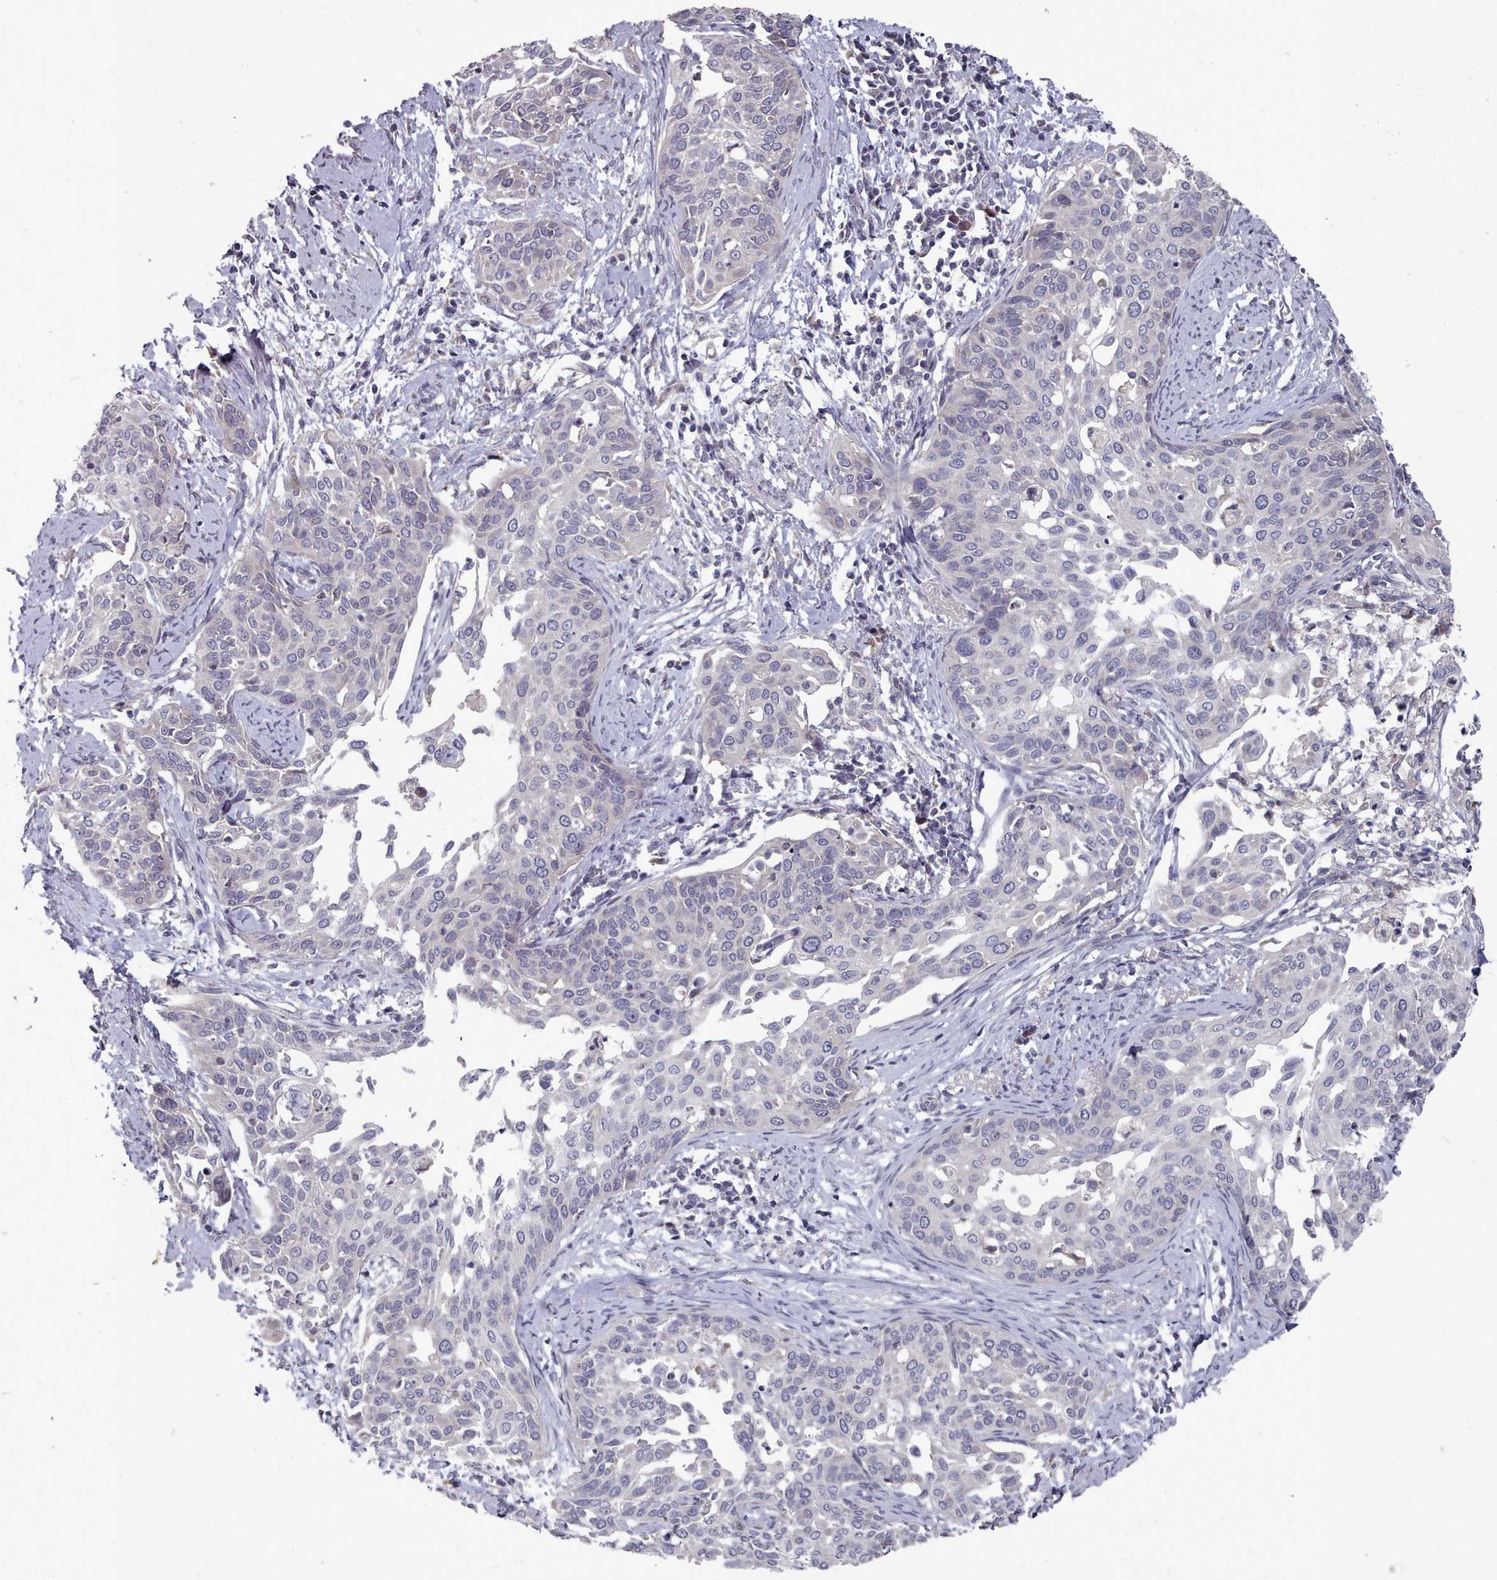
{"staining": {"intensity": "negative", "quantity": "none", "location": "none"}, "tissue": "cervical cancer", "cell_type": "Tumor cells", "image_type": "cancer", "snomed": [{"axis": "morphology", "description": "Squamous cell carcinoma, NOS"}, {"axis": "topography", "description": "Cervix"}], "caption": "Immunohistochemistry of human cervical squamous cell carcinoma shows no expression in tumor cells.", "gene": "ACKR3", "patient": {"sex": "female", "age": 44}}